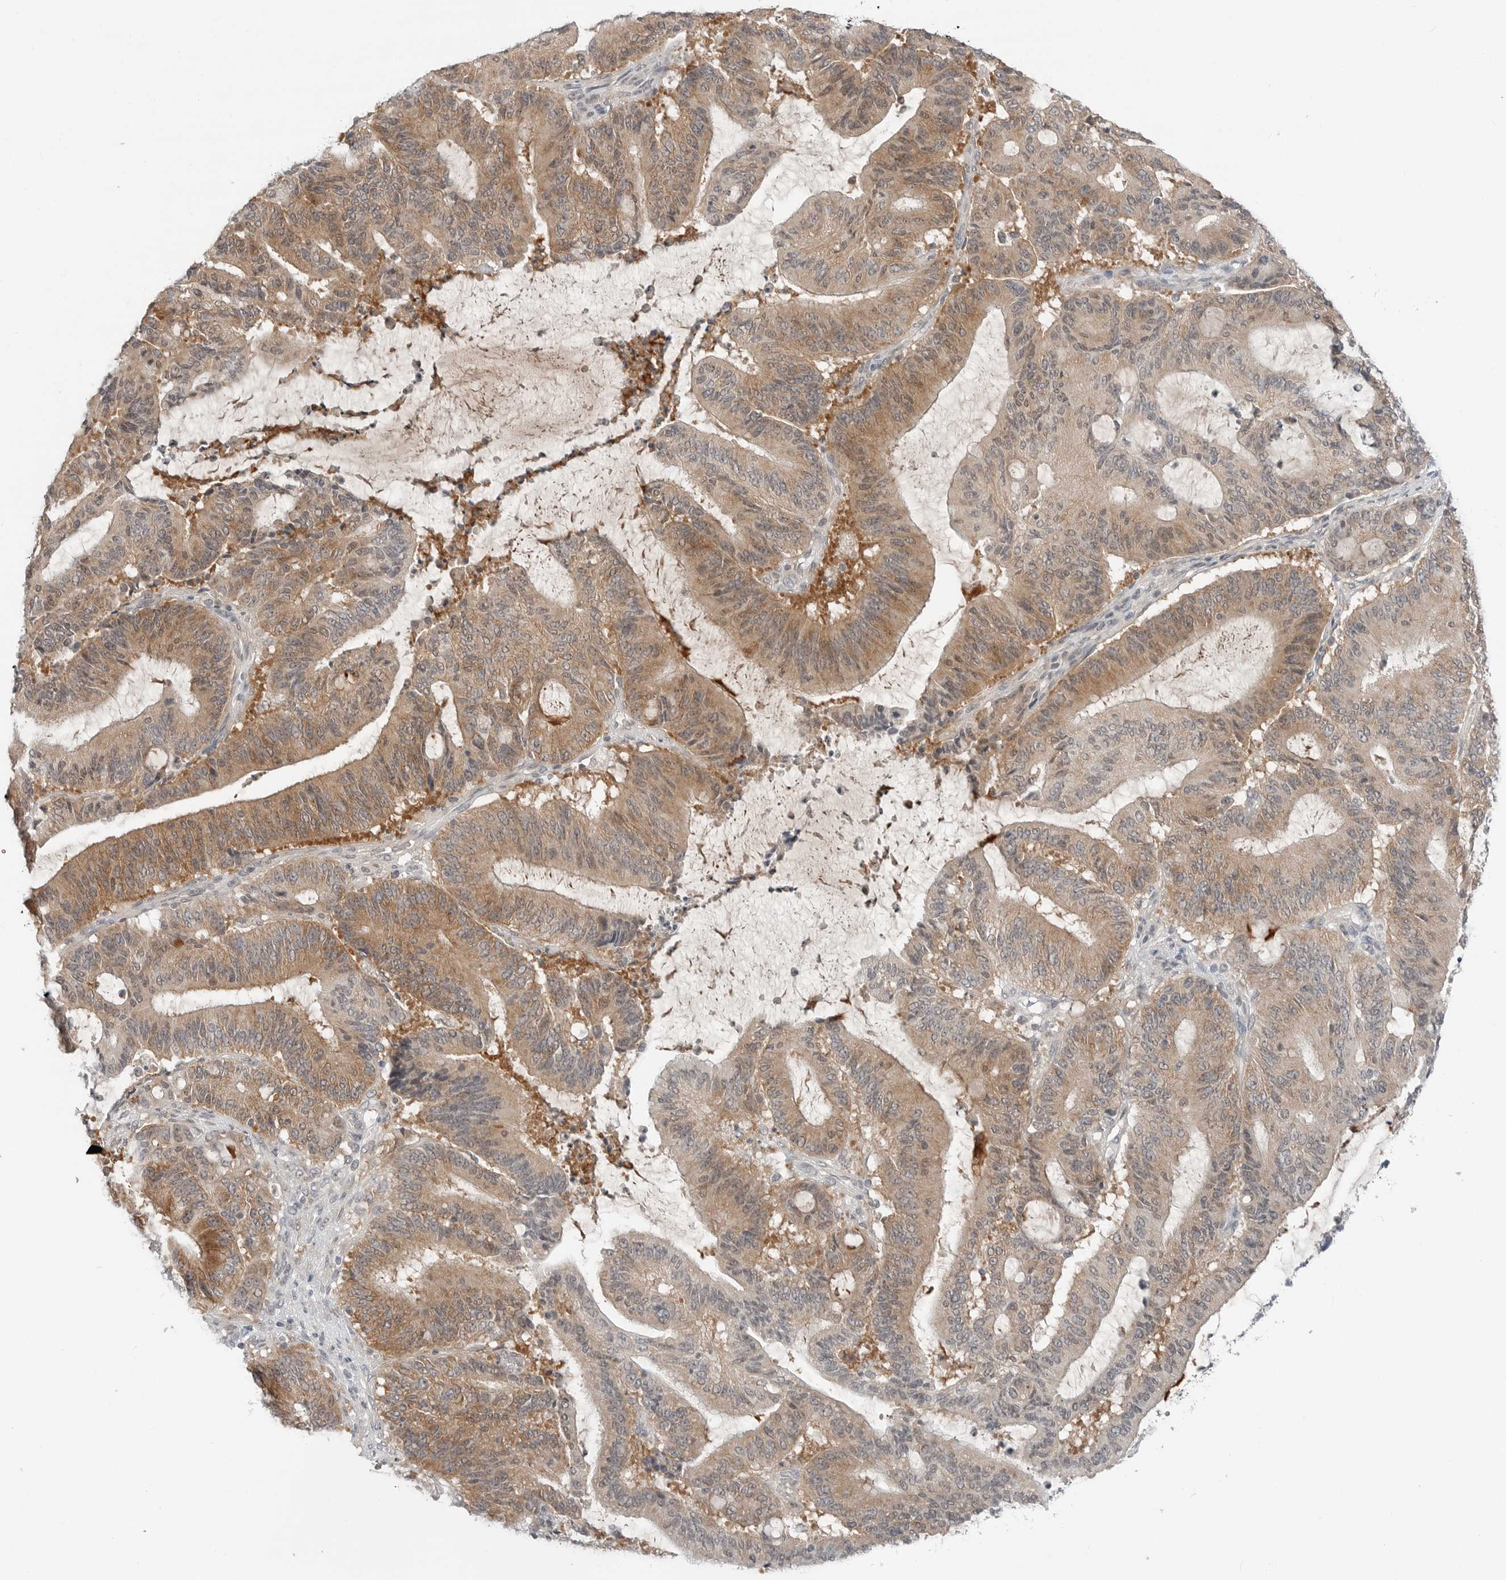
{"staining": {"intensity": "moderate", "quantity": ">75%", "location": "cytoplasmic/membranous"}, "tissue": "liver cancer", "cell_type": "Tumor cells", "image_type": "cancer", "snomed": [{"axis": "morphology", "description": "Normal tissue, NOS"}, {"axis": "morphology", "description": "Cholangiocarcinoma"}, {"axis": "topography", "description": "Liver"}, {"axis": "topography", "description": "Peripheral nerve tissue"}], "caption": "A medium amount of moderate cytoplasmic/membranous expression is identified in about >75% of tumor cells in liver cancer (cholangiocarcinoma) tissue.", "gene": "FCRLB", "patient": {"sex": "female", "age": 73}}